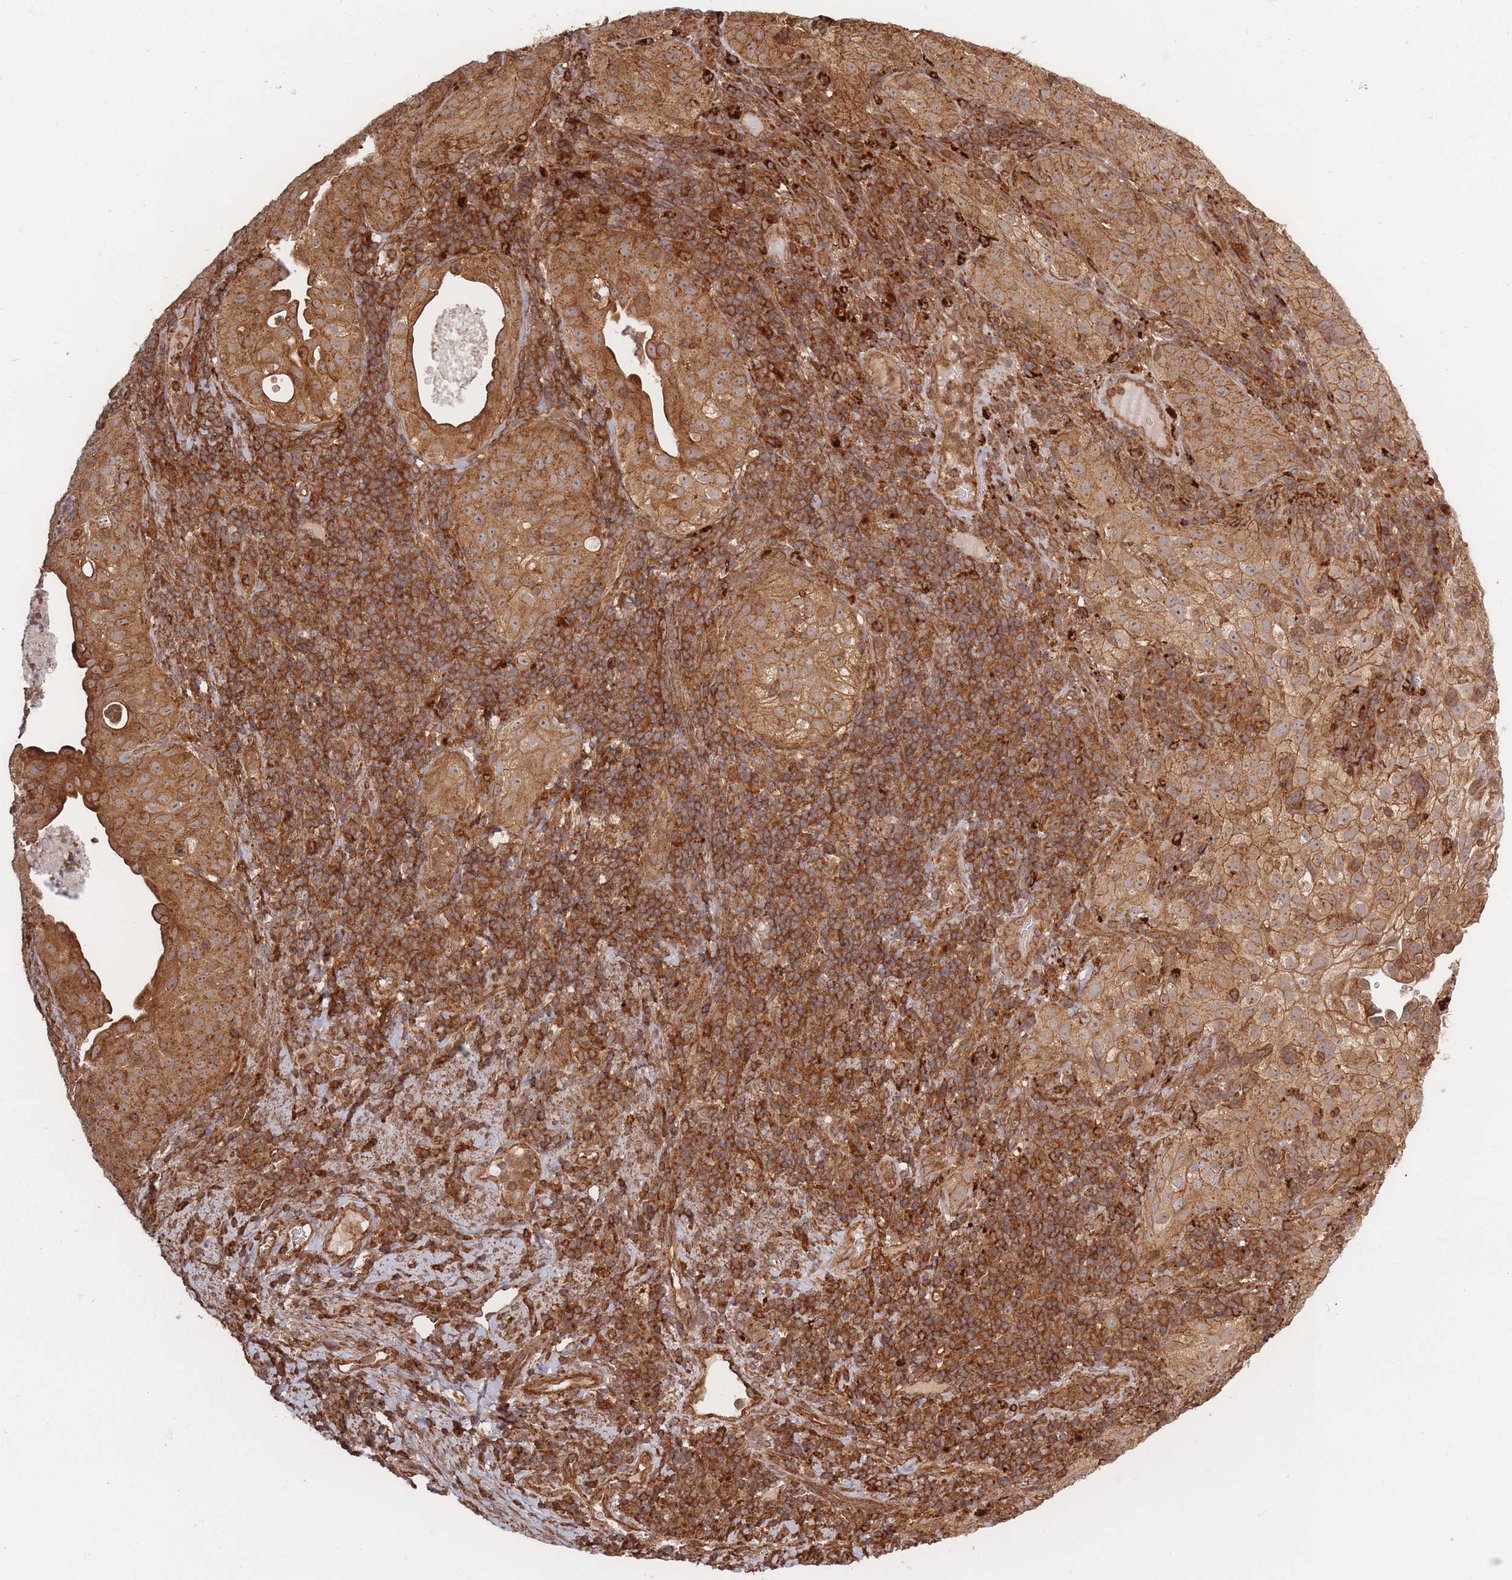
{"staining": {"intensity": "moderate", "quantity": ">75%", "location": "cytoplasmic/membranous"}, "tissue": "cervical cancer", "cell_type": "Tumor cells", "image_type": "cancer", "snomed": [{"axis": "morphology", "description": "Squamous cell carcinoma, NOS"}, {"axis": "topography", "description": "Cervix"}], "caption": "Protein expression analysis of human cervical cancer (squamous cell carcinoma) reveals moderate cytoplasmic/membranous staining in approximately >75% of tumor cells.", "gene": "RASSF2", "patient": {"sex": "female", "age": 52}}